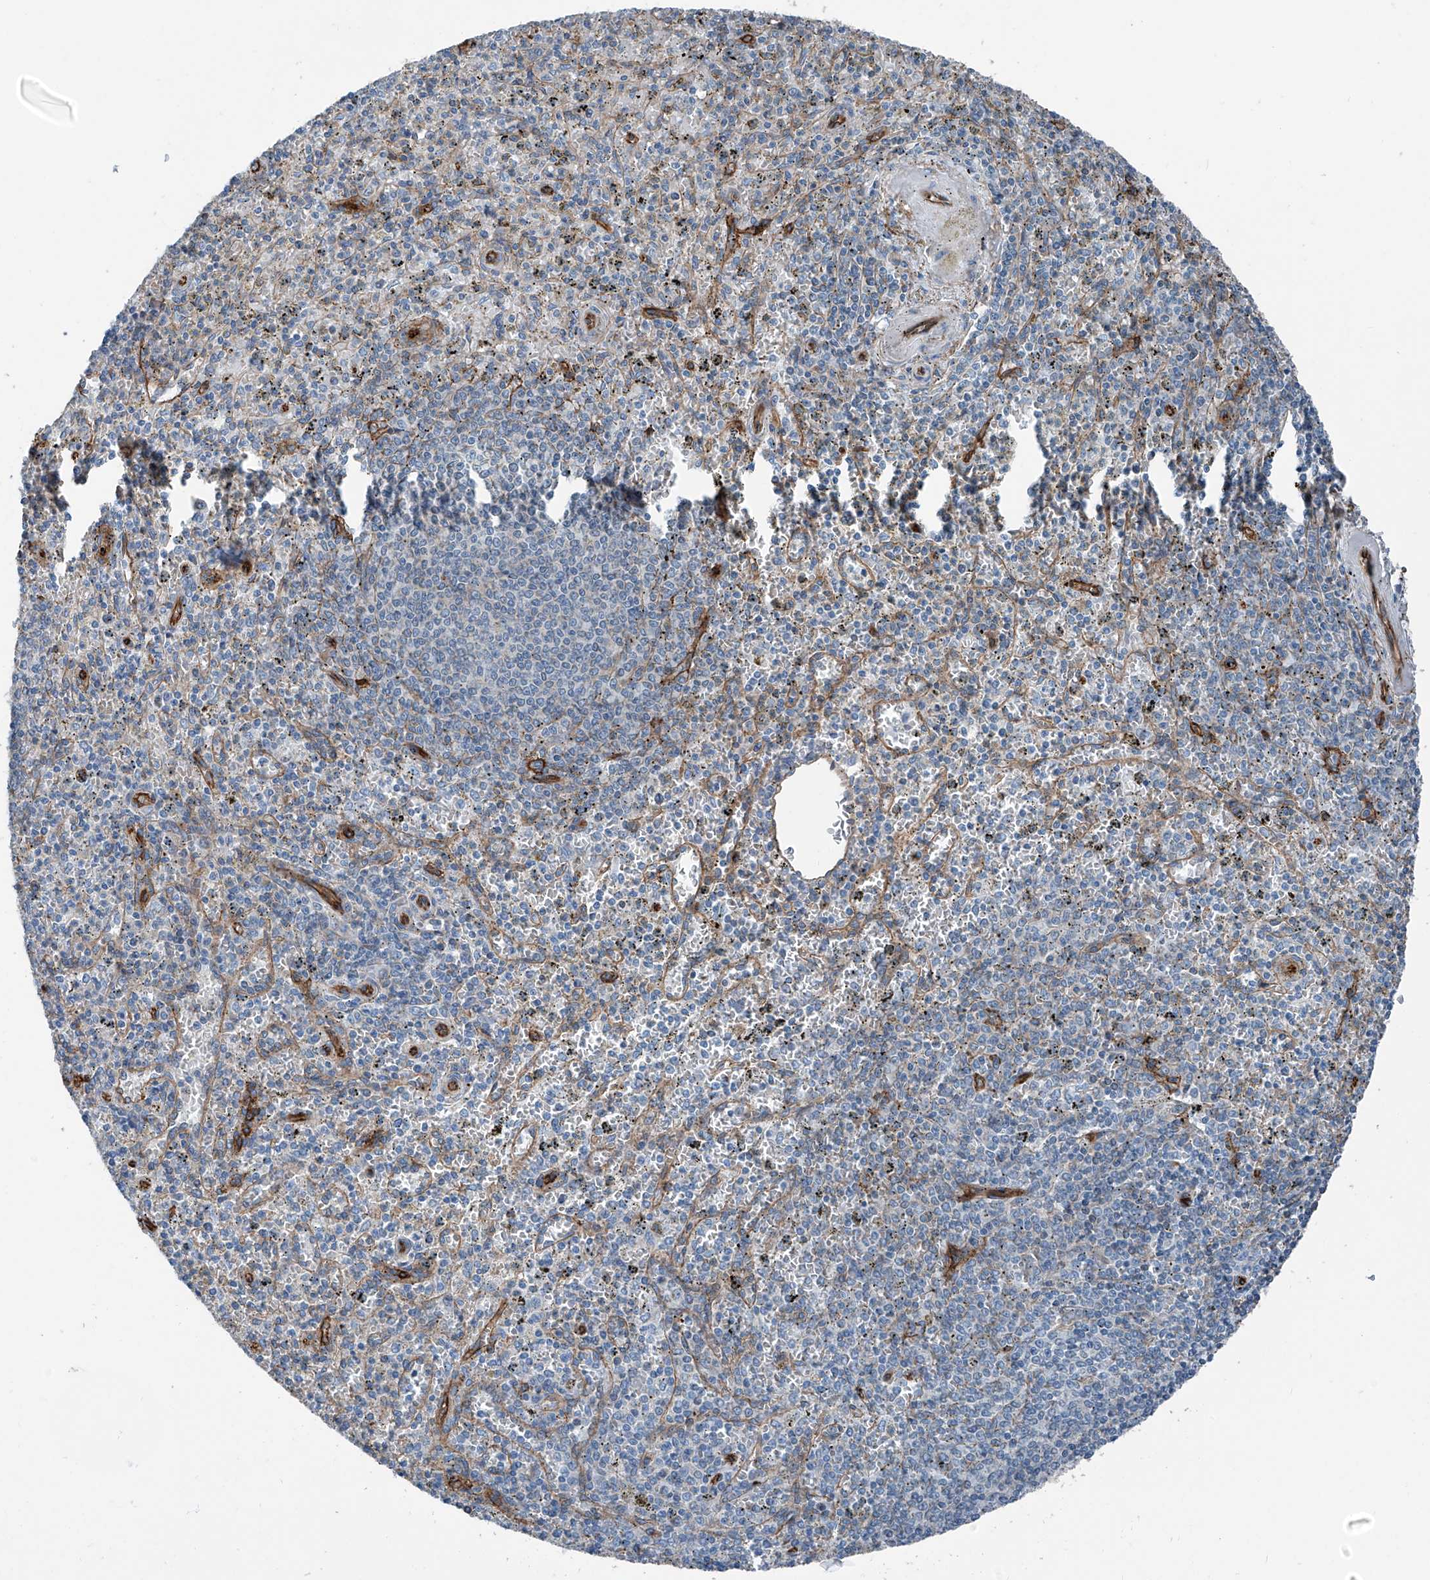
{"staining": {"intensity": "negative", "quantity": "none", "location": "none"}, "tissue": "spleen", "cell_type": "Cells in red pulp", "image_type": "normal", "snomed": [{"axis": "morphology", "description": "Normal tissue, NOS"}, {"axis": "topography", "description": "Spleen"}], "caption": "Immunohistochemistry image of normal spleen: human spleen stained with DAB displays no significant protein staining in cells in red pulp. Nuclei are stained in blue.", "gene": "THEMIS2", "patient": {"sex": "male", "age": 72}}